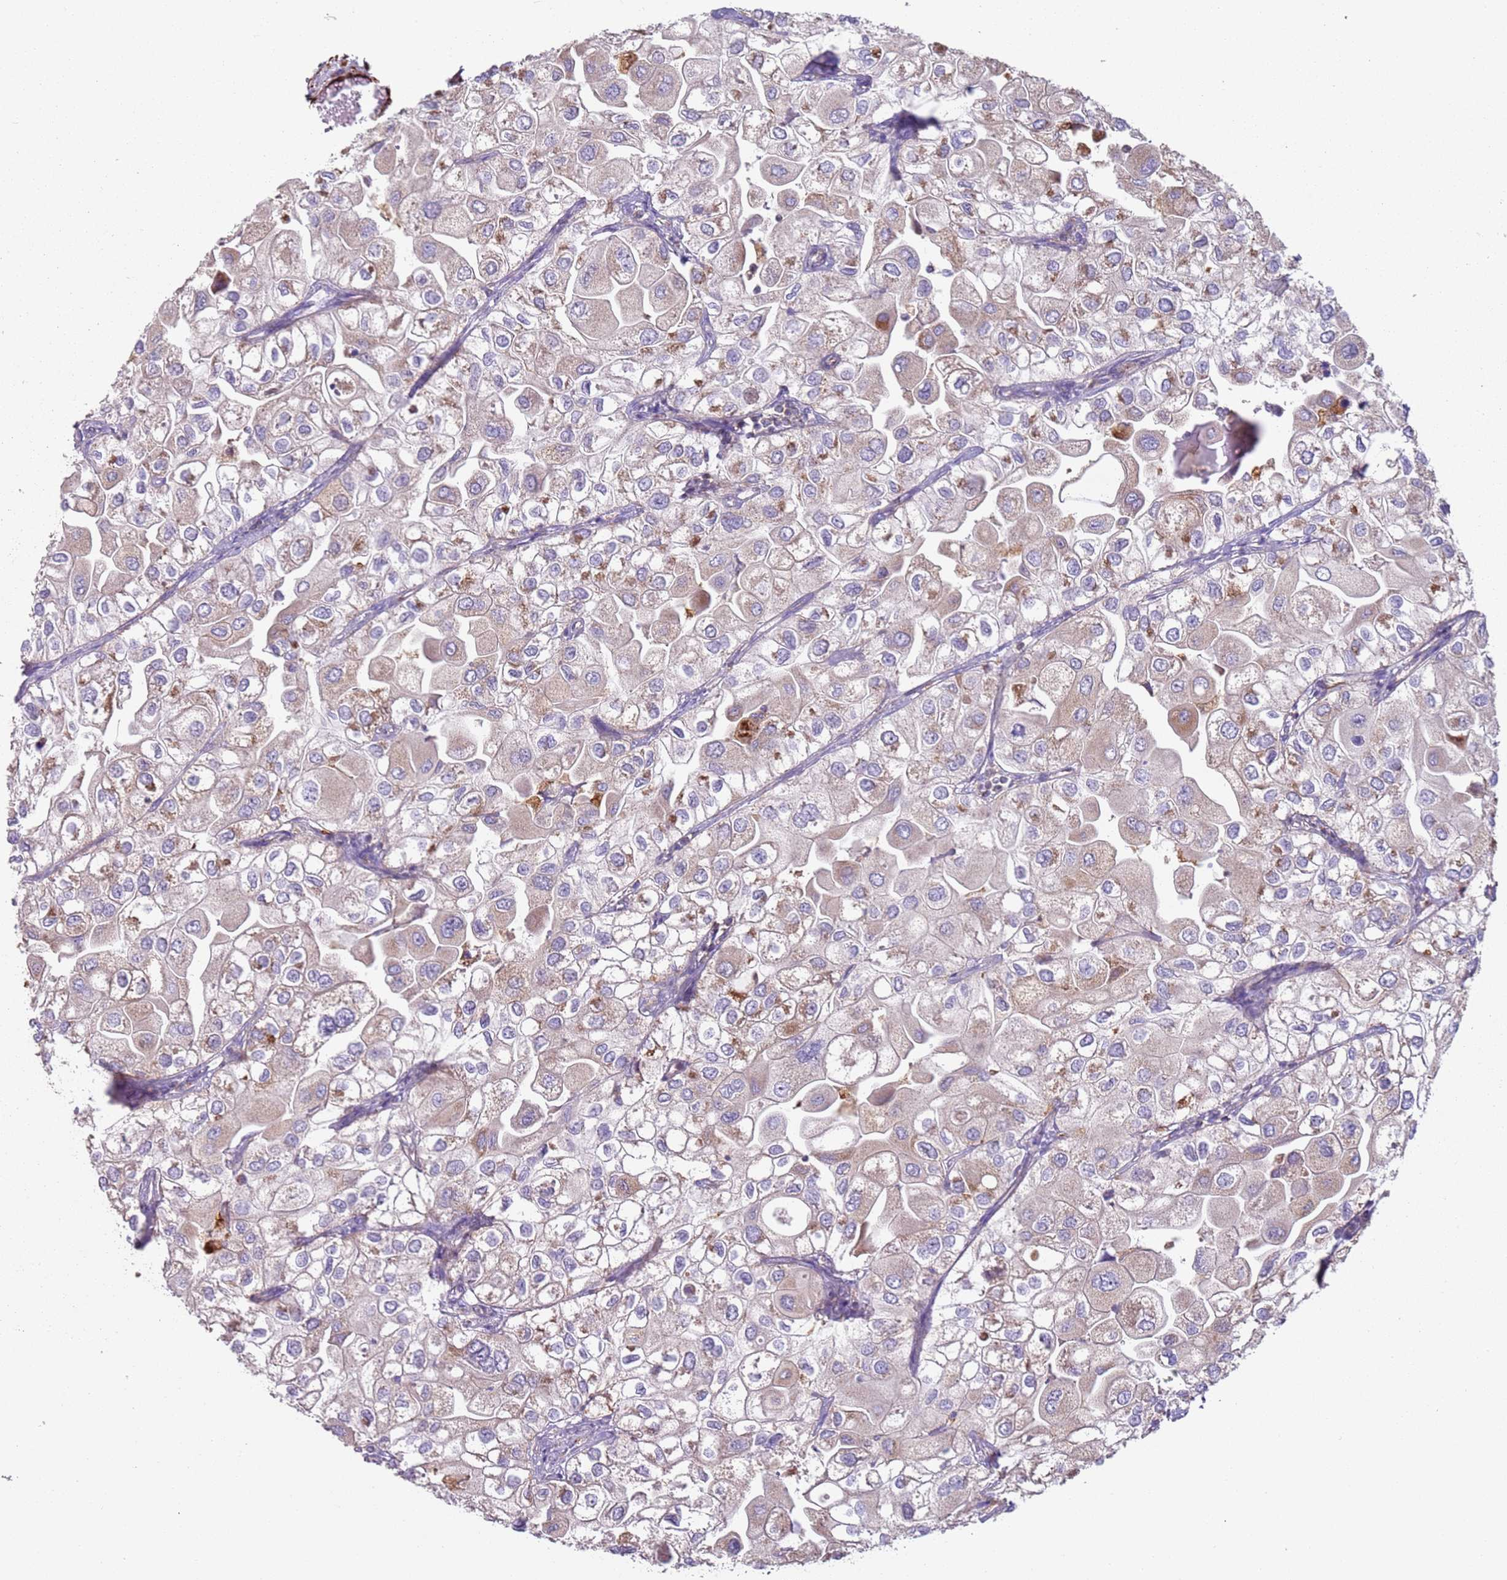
{"staining": {"intensity": "weak", "quantity": "25%-75%", "location": "cytoplasmic/membranous"}, "tissue": "urothelial cancer", "cell_type": "Tumor cells", "image_type": "cancer", "snomed": [{"axis": "morphology", "description": "Urothelial carcinoma, High grade"}, {"axis": "topography", "description": "Urinary bladder"}], "caption": "An immunohistochemistry (IHC) image of tumor tissue is shown. Protein staining in brown labels weak cytoplasmic/membranous positivity in urothelial cancer within tumor cells. The protein of interest is shown in brown color, while the nuclei are stained blue.", "gene": "SNAPIN", "patient": {"sex": "male", "age": 64}}